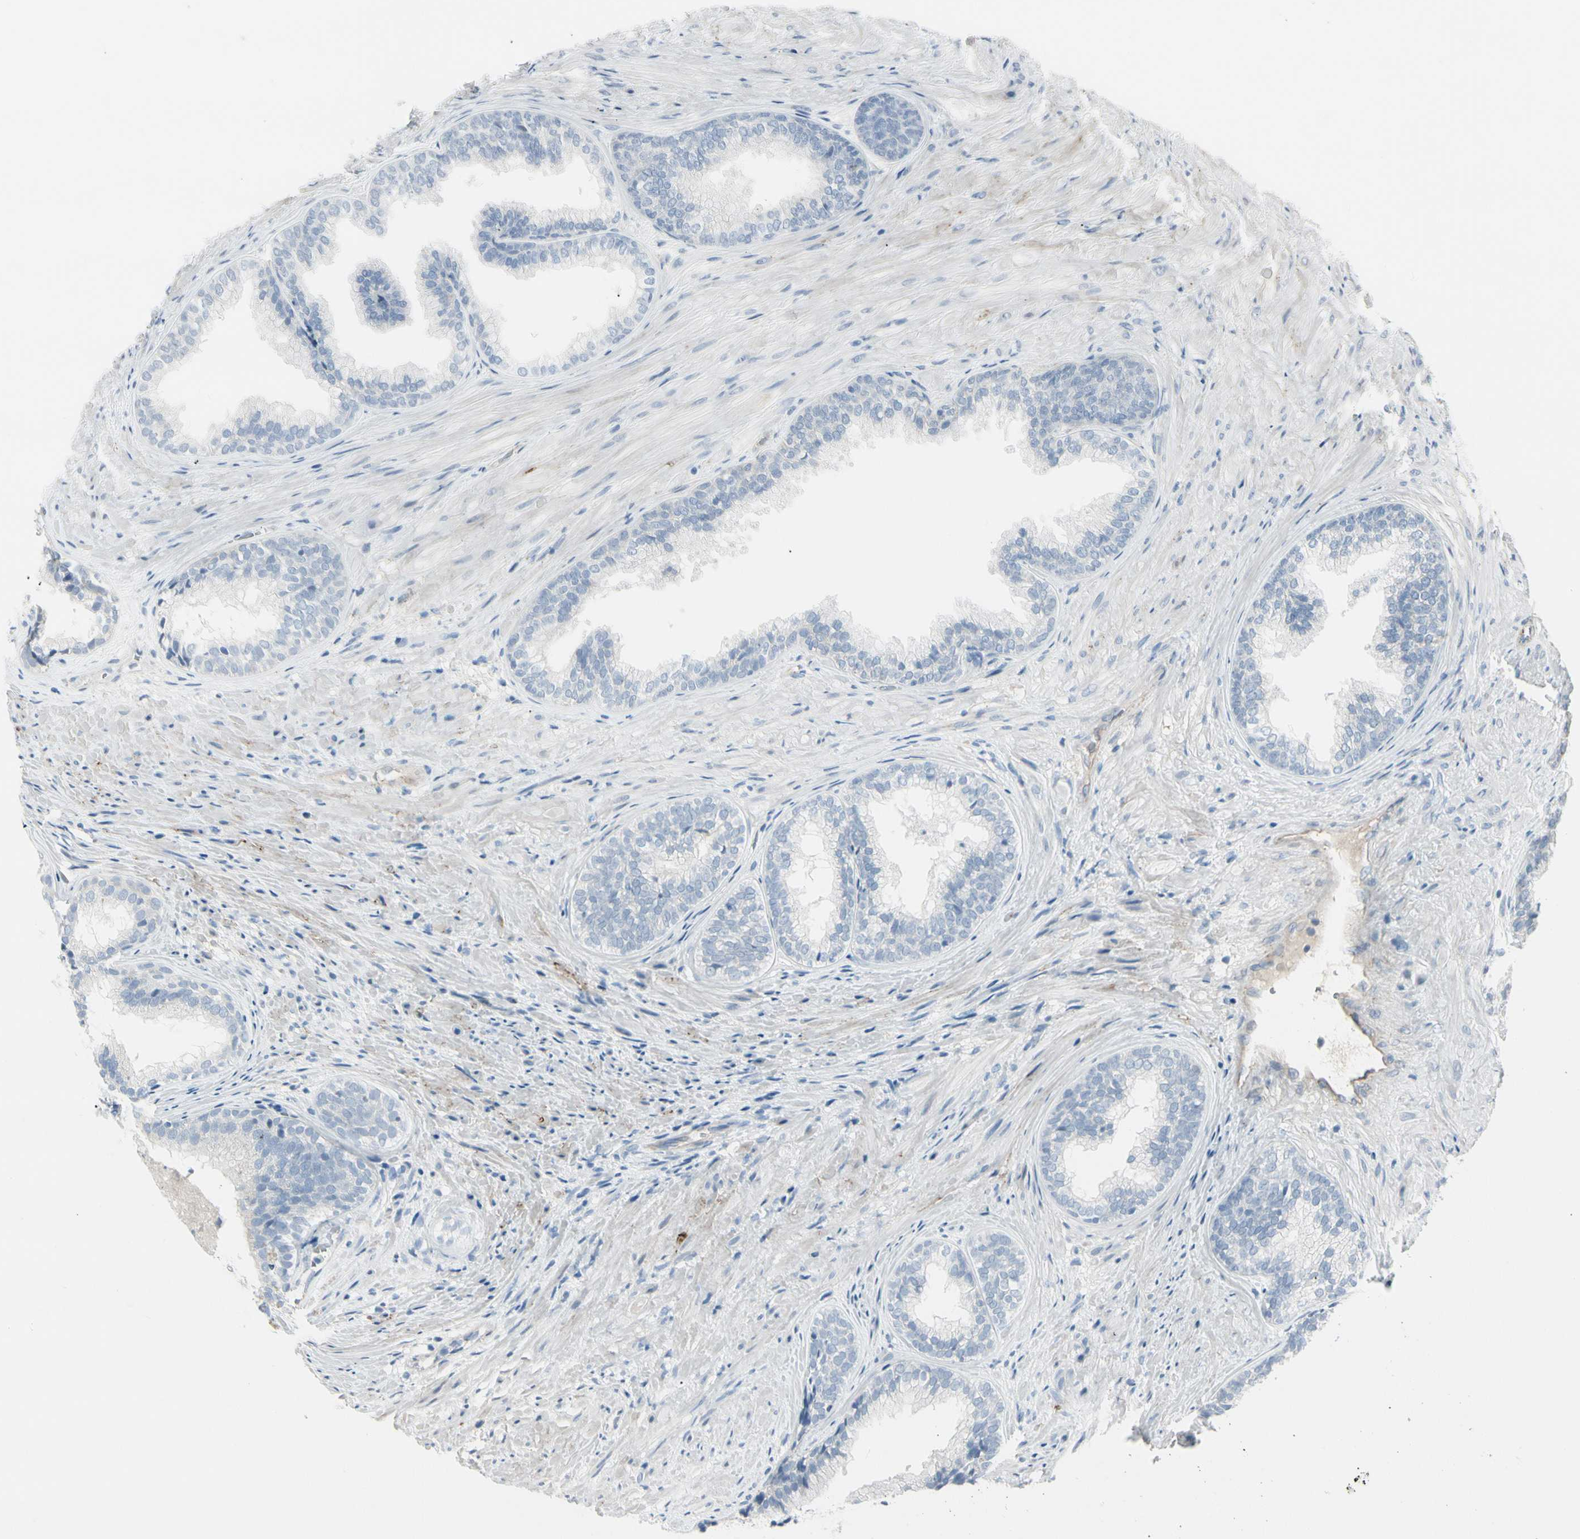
{"staining": {"intensity": "negative", "quantity": "none", "location": "none"}, "tissue": "prostate", "cell_type": "Glandular cells", "image_type": "normal", "snomed": [{"axis": "morphology", "description": "Normal tissue, NOS"}, {"axis": "topography", "description": "Prostate"}], "caption": "The immunohistochemistry (IHC) histopathology image has no significant positivity in glandular cells of prostate.", "gene": "CACNA2D1", "patient": {"sex": "male", "age": 76}}